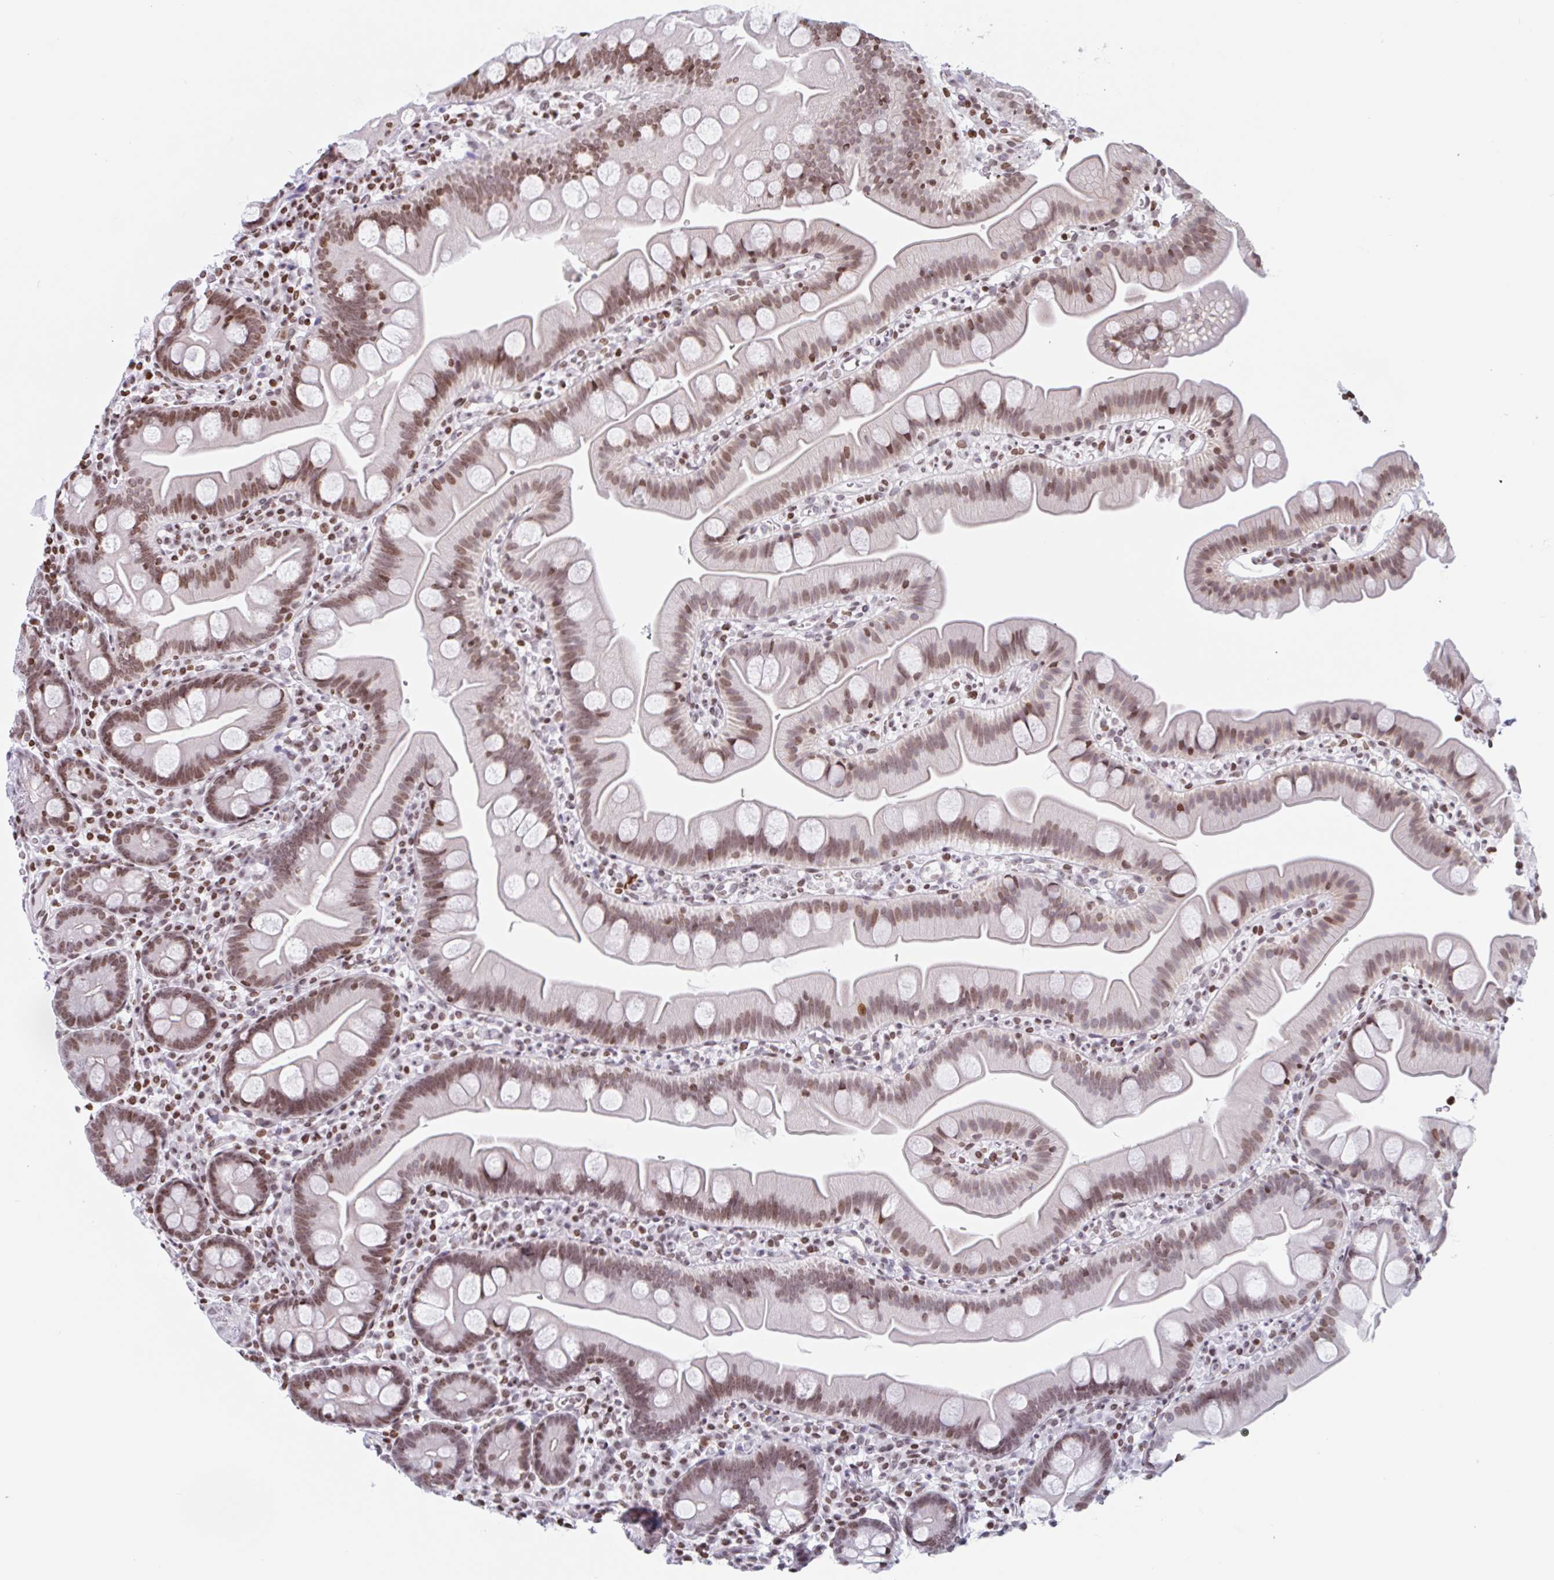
{"staining": {"intensity": "moderate", "quantity": ">75%", "location": "nuclear"}, "tissue": "small intestine", "cell_type": "Glandular cells", "image_type": "normal", "snomed": [{"axis": "morphology", "description": "Normal tissue, NOS"}, {"axis": "topography", "description": "Small intestine"}], "caption": "Protein staining of benign small intestine exhibits moderate nuclear staining in about >75% of glandular cells.", "gene": "NOL6", "patient": {"sex": "female", "age": 68}}